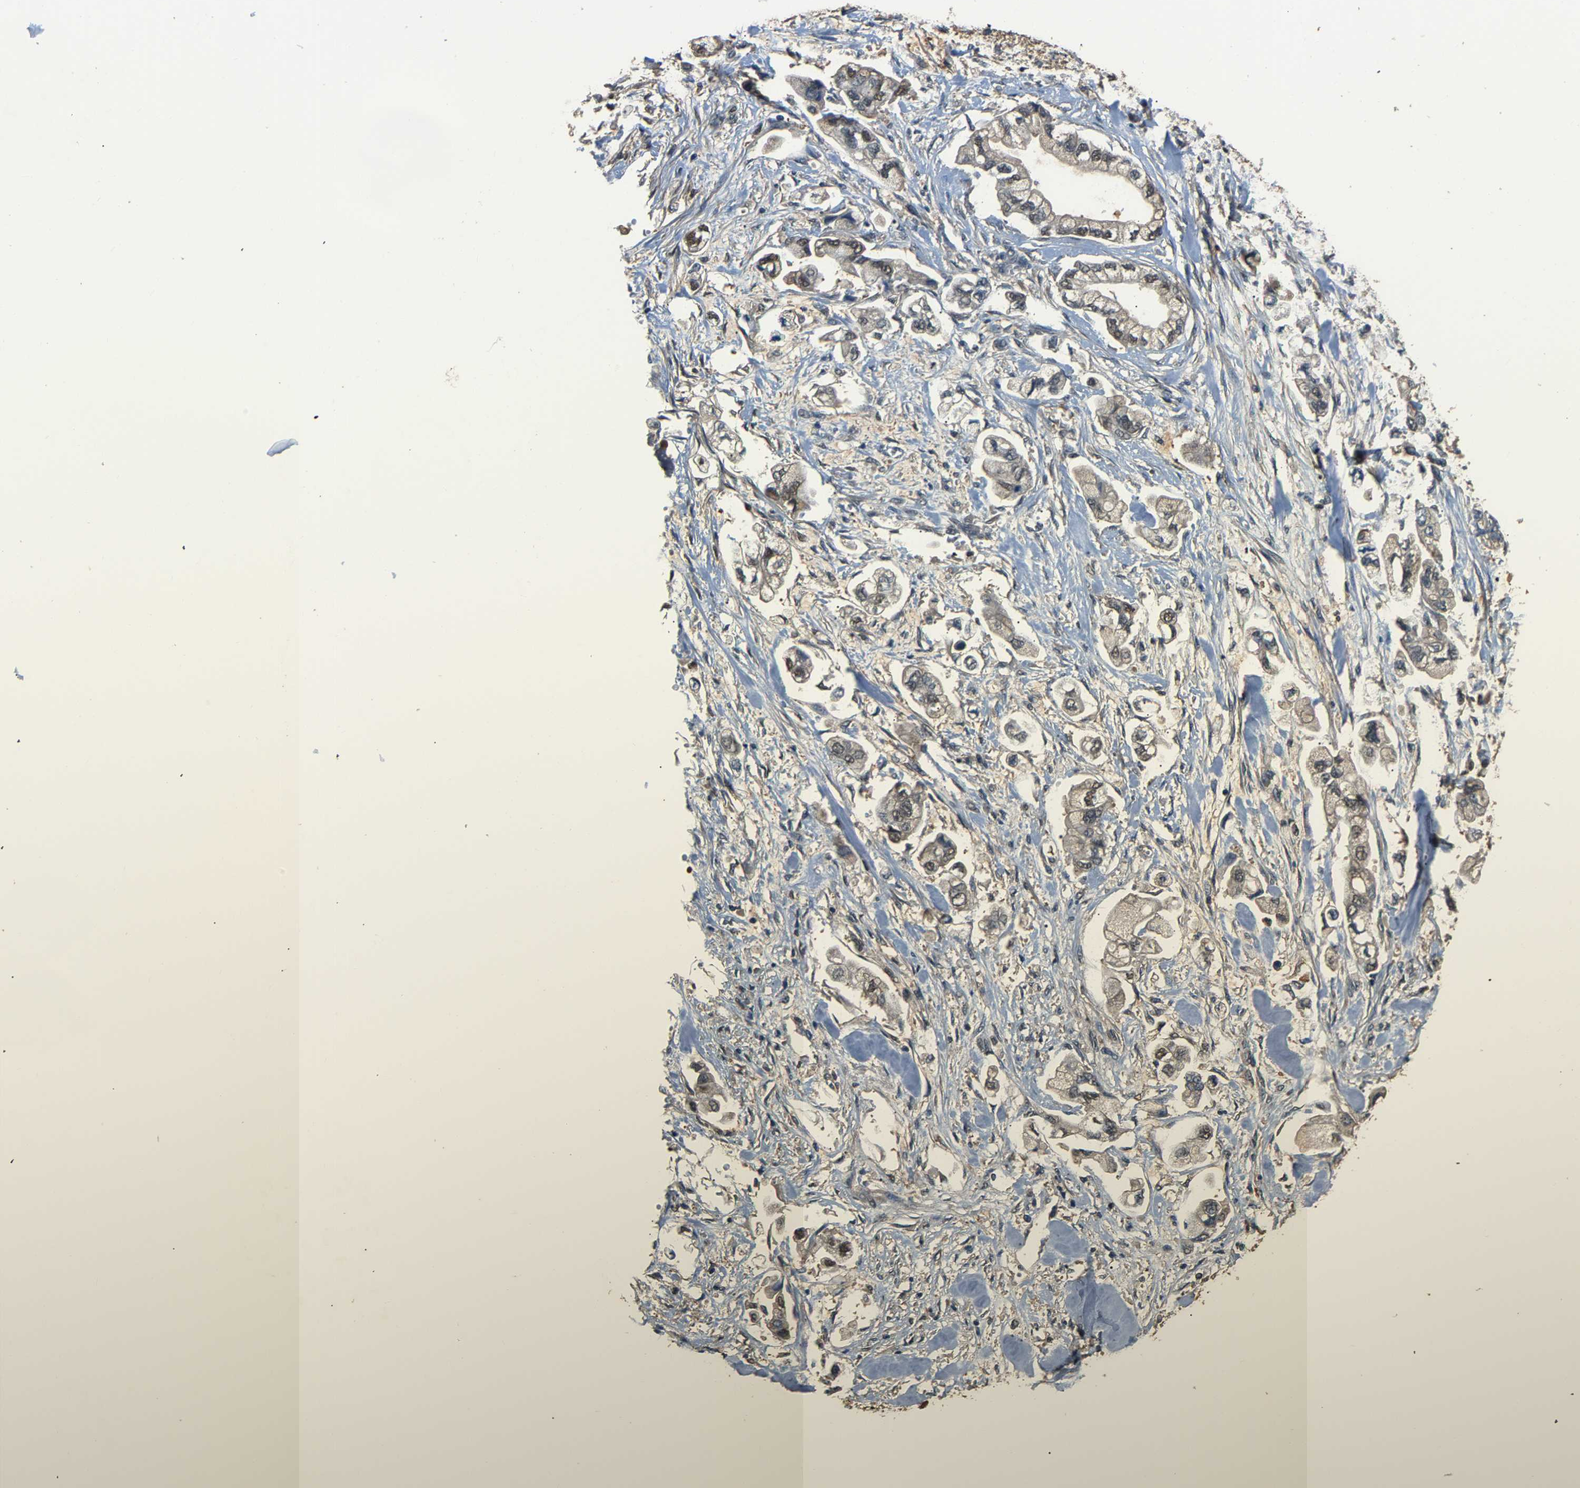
{"staining": {"intensity": "weak", "quantity": "25%-75%", "location": "cytoplasmic/membranous"}, "tissue": "stomach cancer", "cell_type": "Tumor cells", "image_type": "cancer", "snomed": [{"axis": "morphology", "description": "Normal tissue, NOS"}, {"axis": "morphology", "description": "Adenocarcinoma, NOS"}, {"axis": "topography", "description": "Stomach"}], "caption": "Human stomach cancer stained with a protein marker reveals weak staining in tumor cells.", "gene": "GPI", "patient": {"sex": "male", "age": 62}}